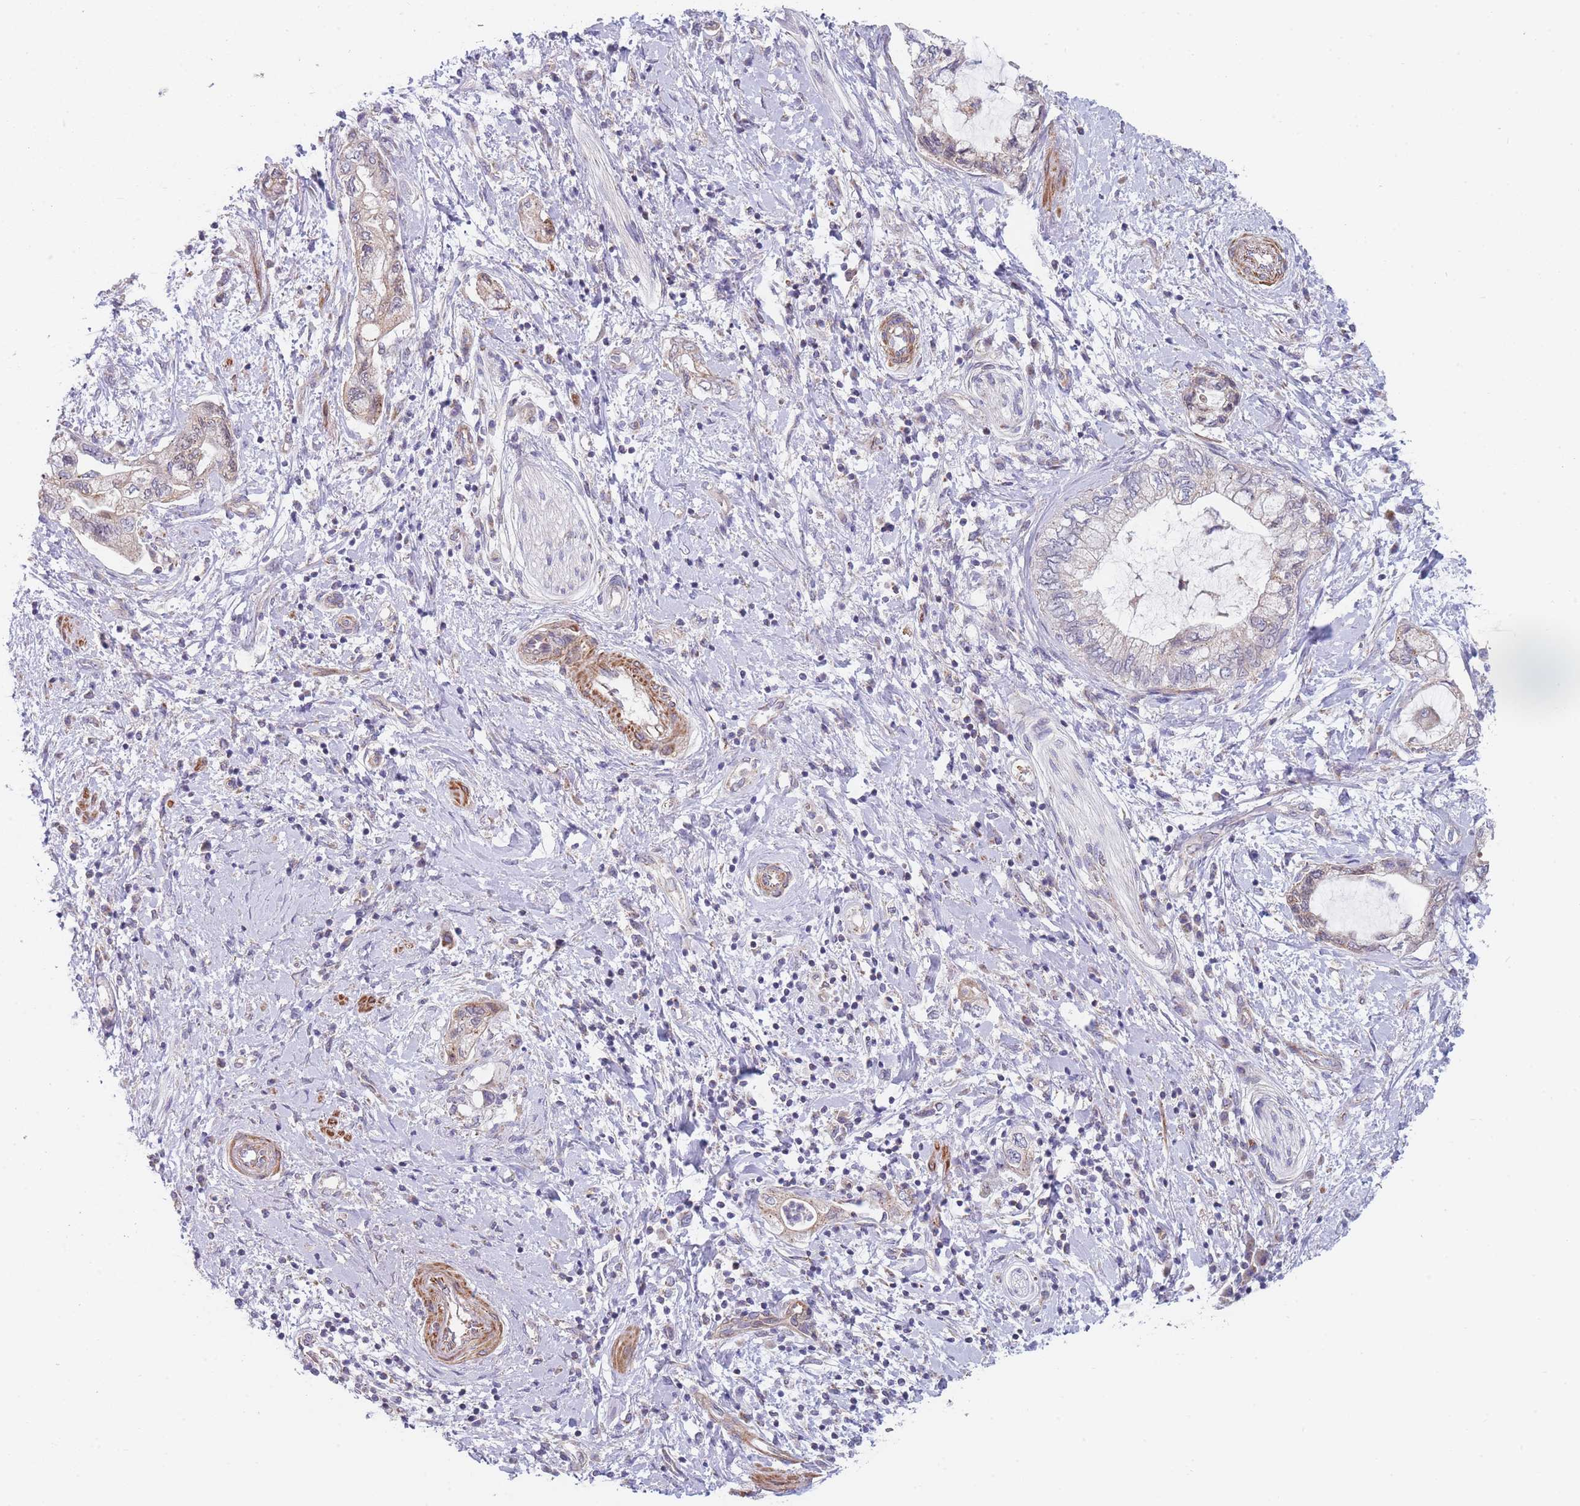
{"staining": {"intensity": "weak", "quantity": "<25%", "location": "cytoplasmic/membranous"}, "tissue": "pancreatic cancer", "cell_type": "Tumor cells", "image_type": "cancer", "snomed": [{"axis": "morphology", "description": "Adenocarcinoma, NOS"}, {"axis": "topography", "description": "Pancreas"}], "caption": "Protein analysis of pancreatic cancer reveals no significant positivity in tumor cells. (DAB immunohistochemistry, high magnification).", "gene": "SMPD4", "patient": {"sex": "female", "age": 73}}